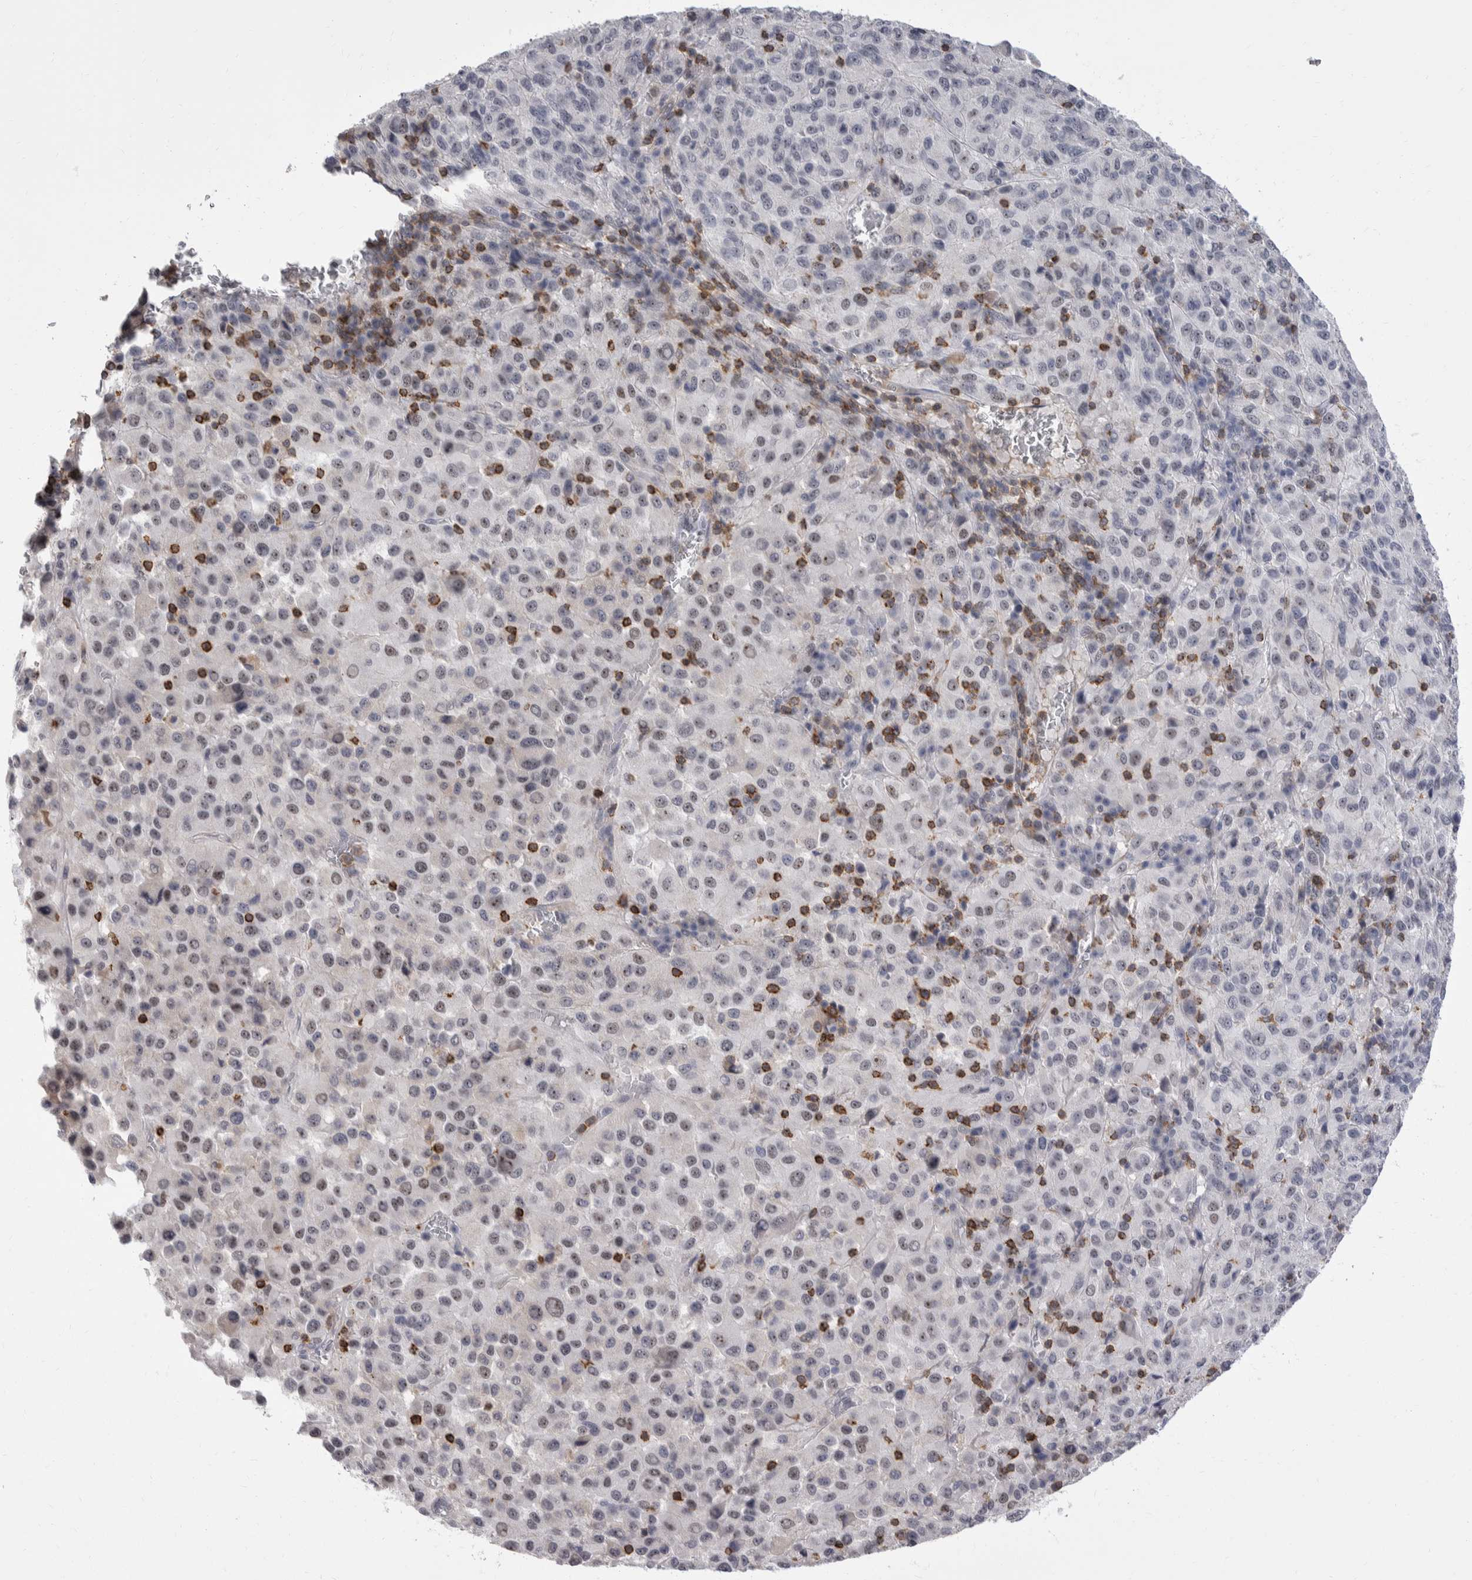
{"staining": {"intensity": "weak", "quantity": "<25%", "location": "nuclear"}, "tissue": "melanoma", "cell_type": "Tumor cells", "image_type": "cancer", "snomed": [{"axis": "morphology", "description": "Malignant melanoma, Metastatic site"}, {"axis": "topography", "description": "Lung"}], "caption": "This is an immunohistochemistry photomicrograph of melanoma. There is no positivity in tumor cells.", "gene": "CEP295NL", "patient": {"sex": "male", "age": 64}}